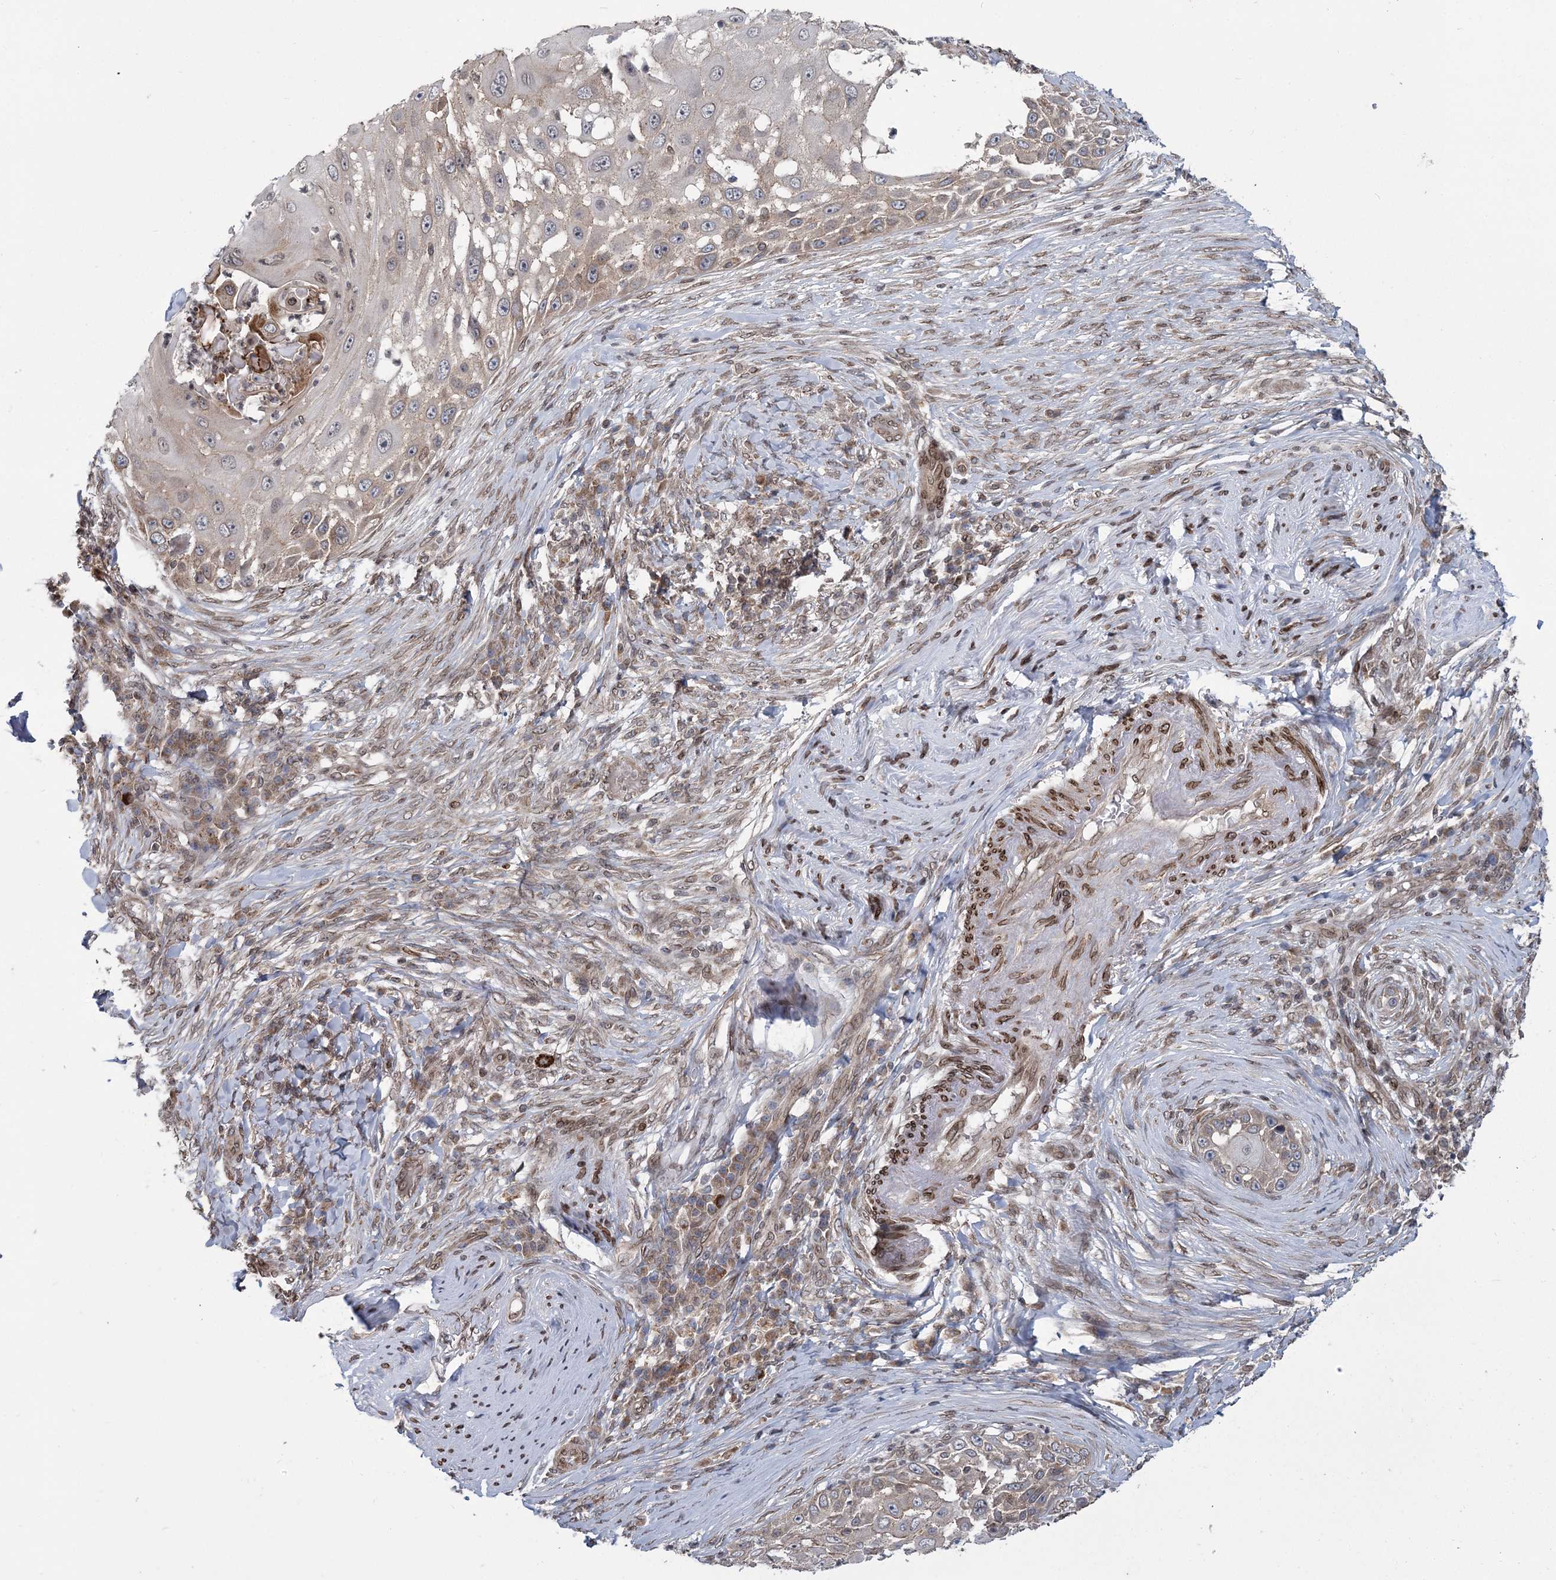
{"staining": {"intensity": "moderate", "quantity": "<25%", "location": "cytoplasmic/membranous,nuclear"}, "tissue": "skin cancer", "cell_type": "Tumor cells", "image_type": "cancer", "snomed": [{"axis": "morphology", "description": "Squamous cell carcinoma, NOS"}, {"axis": "topography", "description": "Skin"}], "caption": "Immunohistochemical staining of human skin squamous cell carcinoma displays moderate cytoplasmic/membranous and nuclear protein expression in about <25% of tumor cells. (DAB (3,3'-diaminobenzidine) IHC, brown staining for protein, blue staining for nuclei).", "gene": "DNAJC27", "patient": {"sex": "female", "age": 44}}